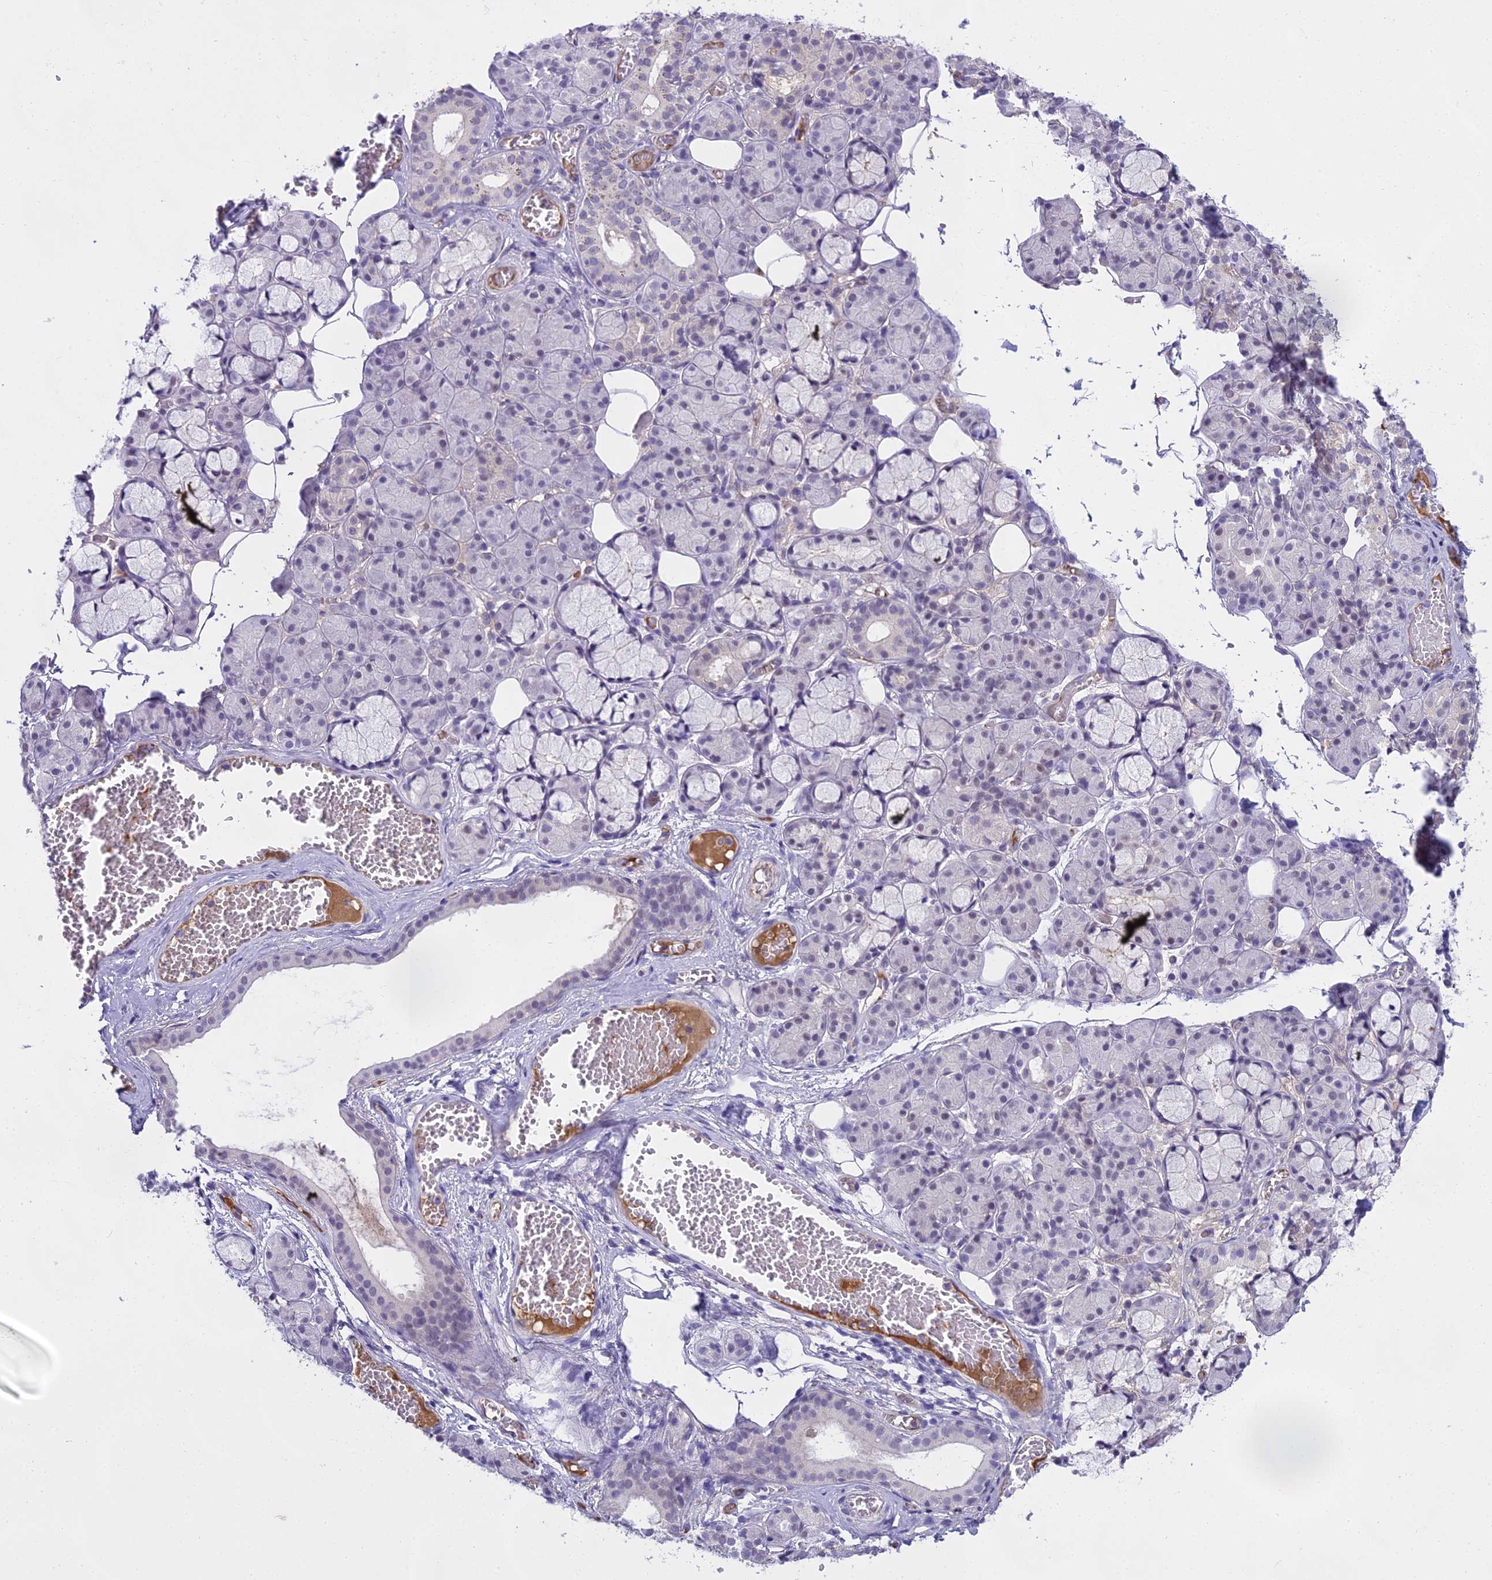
{"staining": {"intensity": "negative", "quantity": "none", "location": "none"}, "tissue": "salivary gland", "cell_type": "Glandular cells", "image_type": "normal", "snomed": [{"axis": "morphology", "description": "Normal tissue, NOS"}, {"axis": "topography", "description": "Salivary gland"}], "caption": "Immunohistochemical staining of benign salivary gland shows no significant staining in glandular cells. The staining is performed using DAB (3,3'-diaminobenzidine) brown chromogen with nuclei counter-stained in using hematoxylin.", "gene": "MAT2A", "patient": {"sex": "male", "age": 63}}